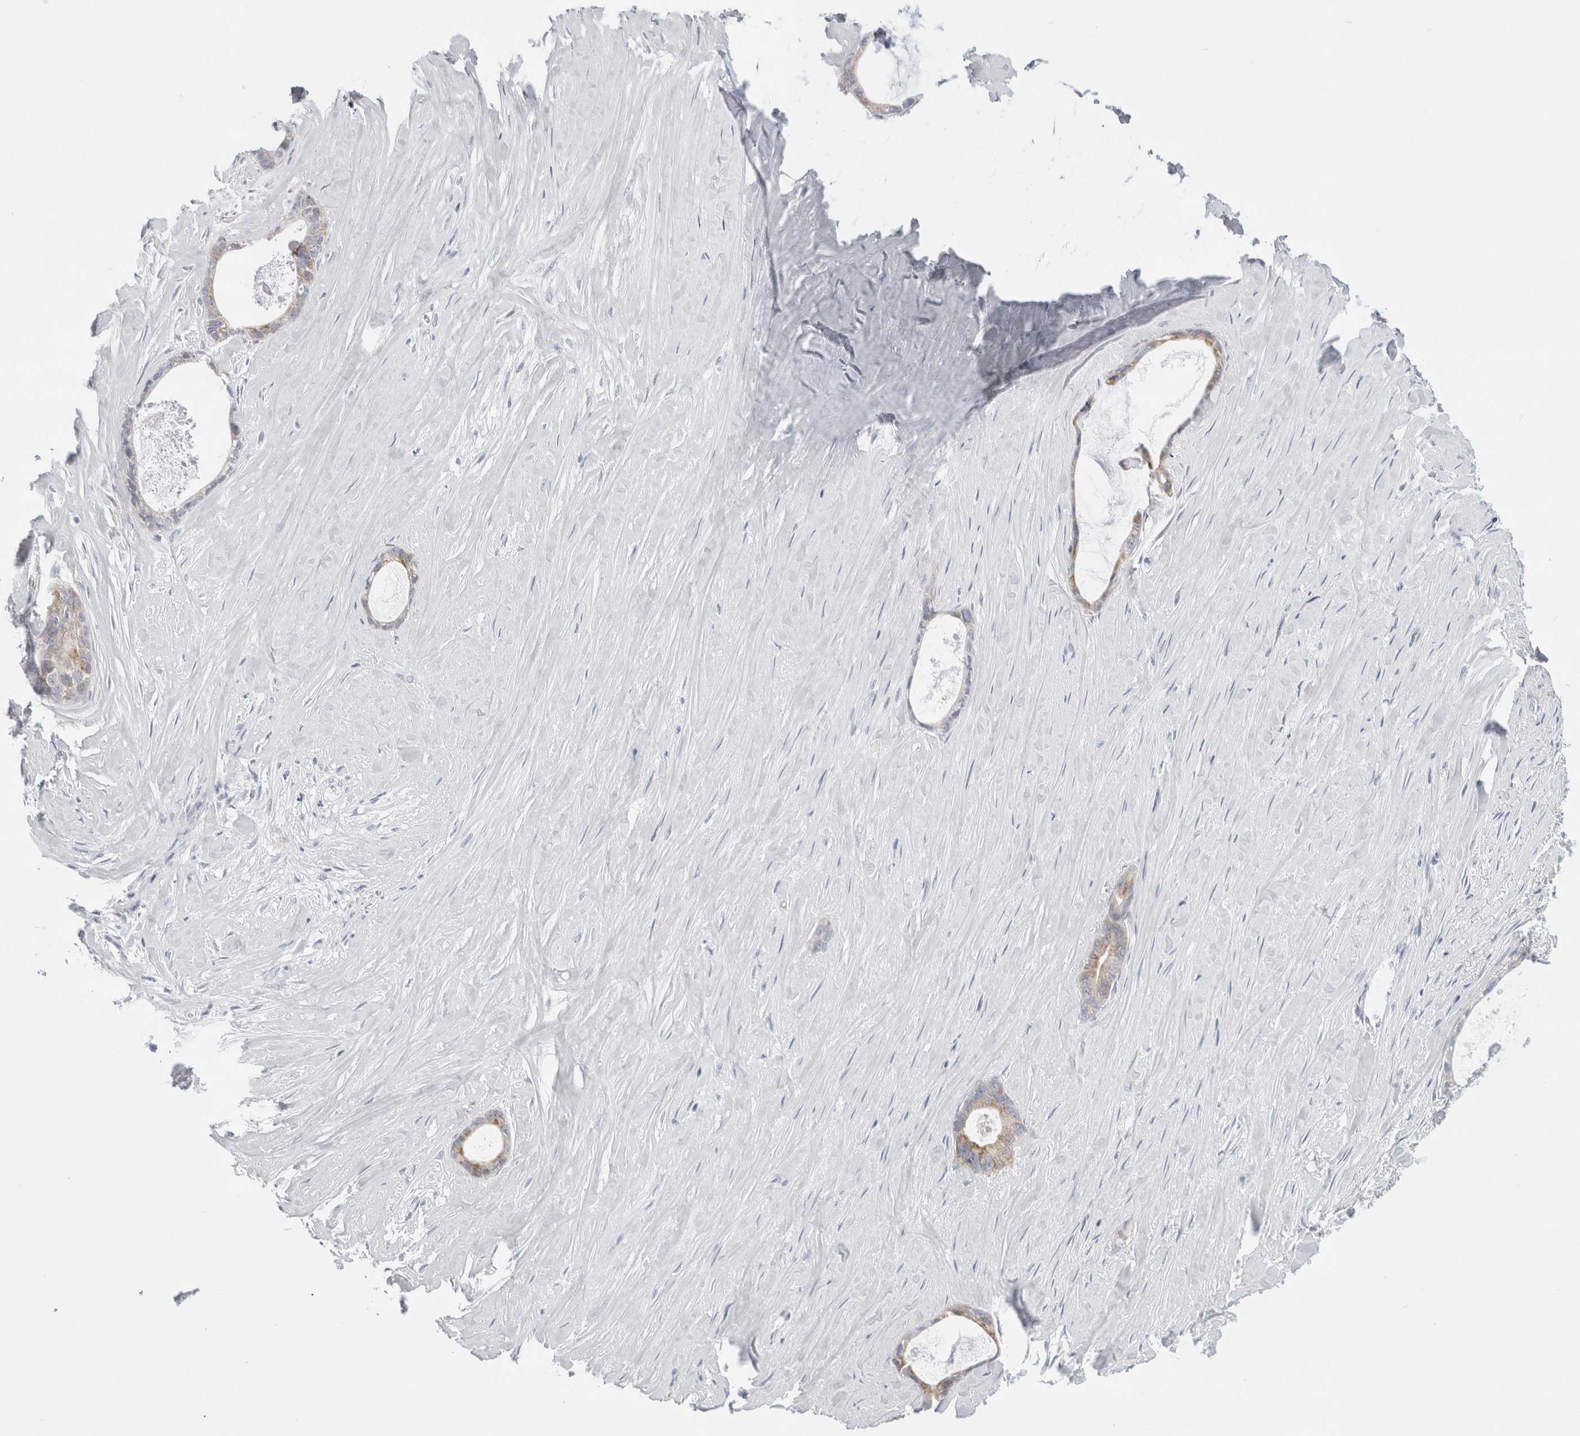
{"staining": {"intensity": "moderate", "quantity": "<25%", "location": "cytoplasmic/membranous"}, "tissue": "liver cancer", "cell_type": "Tumor cells", "image_type": "cancer", "snomed": [{"axis": "morphology", "description": "Cholangiocarcinoma"}, {"axis": "topography", "description": "Liver"}], "caption": "Brown immunohistochemical staining in liver cancer (cholangiocarcinoma) reveals moderate cytoplasmic/membranous expression in approximately <25% of tumor cells.", "gene": "FAHD1", "patient": {"sex": "female", "age": 55}}